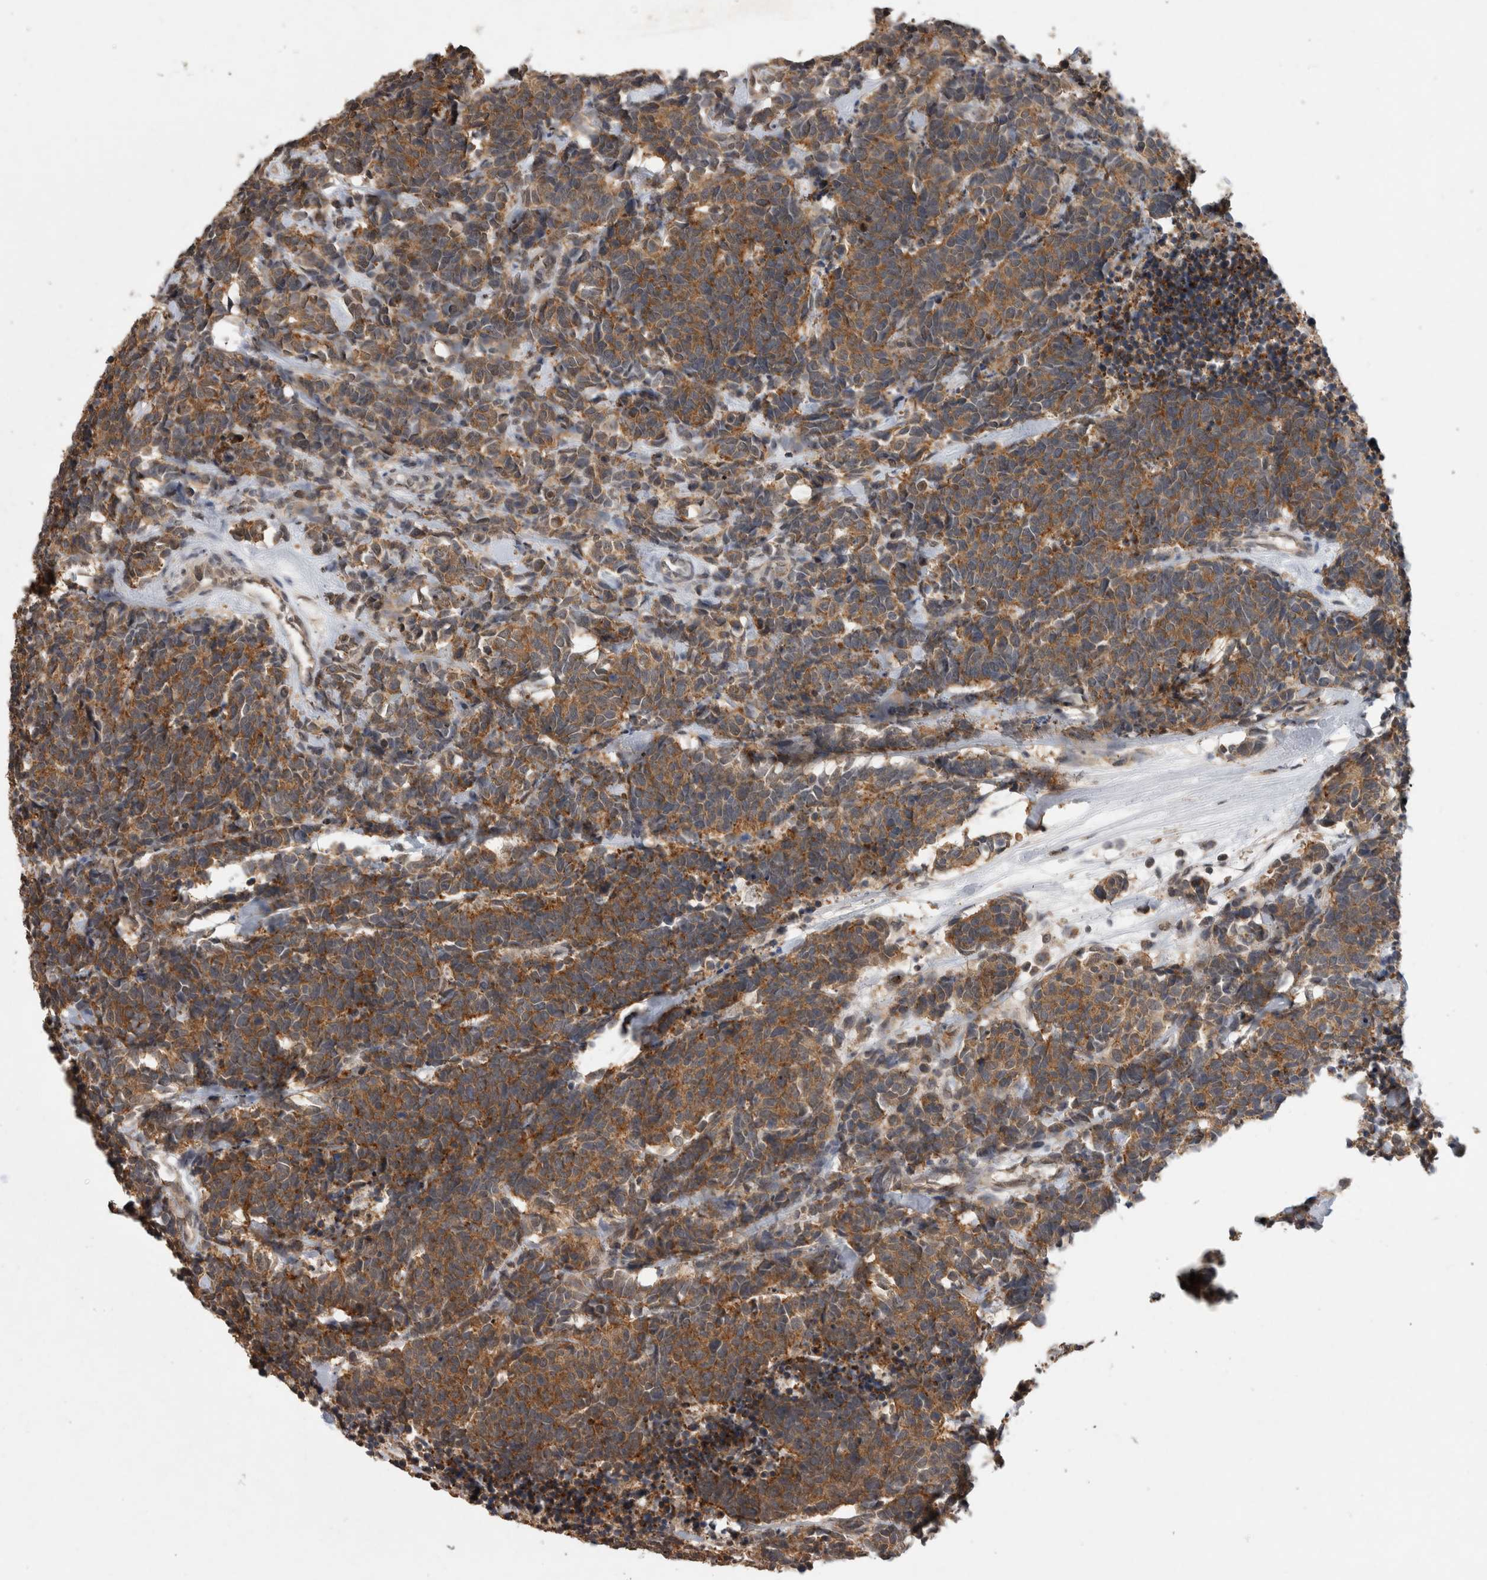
{"staining": {"intensity": "strong", "quantity": ">75%", "location": "cytoplasmic/membranous"}, "tissue": "carcinoid", "cell_type": "Tumor cells", "image_type": "cancer", "snomed": [{"axis": "morphology", "description": "Carcinoma, NOS"}, {"axis": "morphology", "description": "Carcinoid, malignant, NOS"}, {"axis": "topography", "description": "Urinary bladder"}], "caption": "Approximately >75% of tumor cells in malignant carcinoid reveal strong cytoplasmic/membranous protein positivity as visualized by brown immunohistochemical staining.", "gene": "RHPN1", "patient": {"sex": "male", "age": 57}}